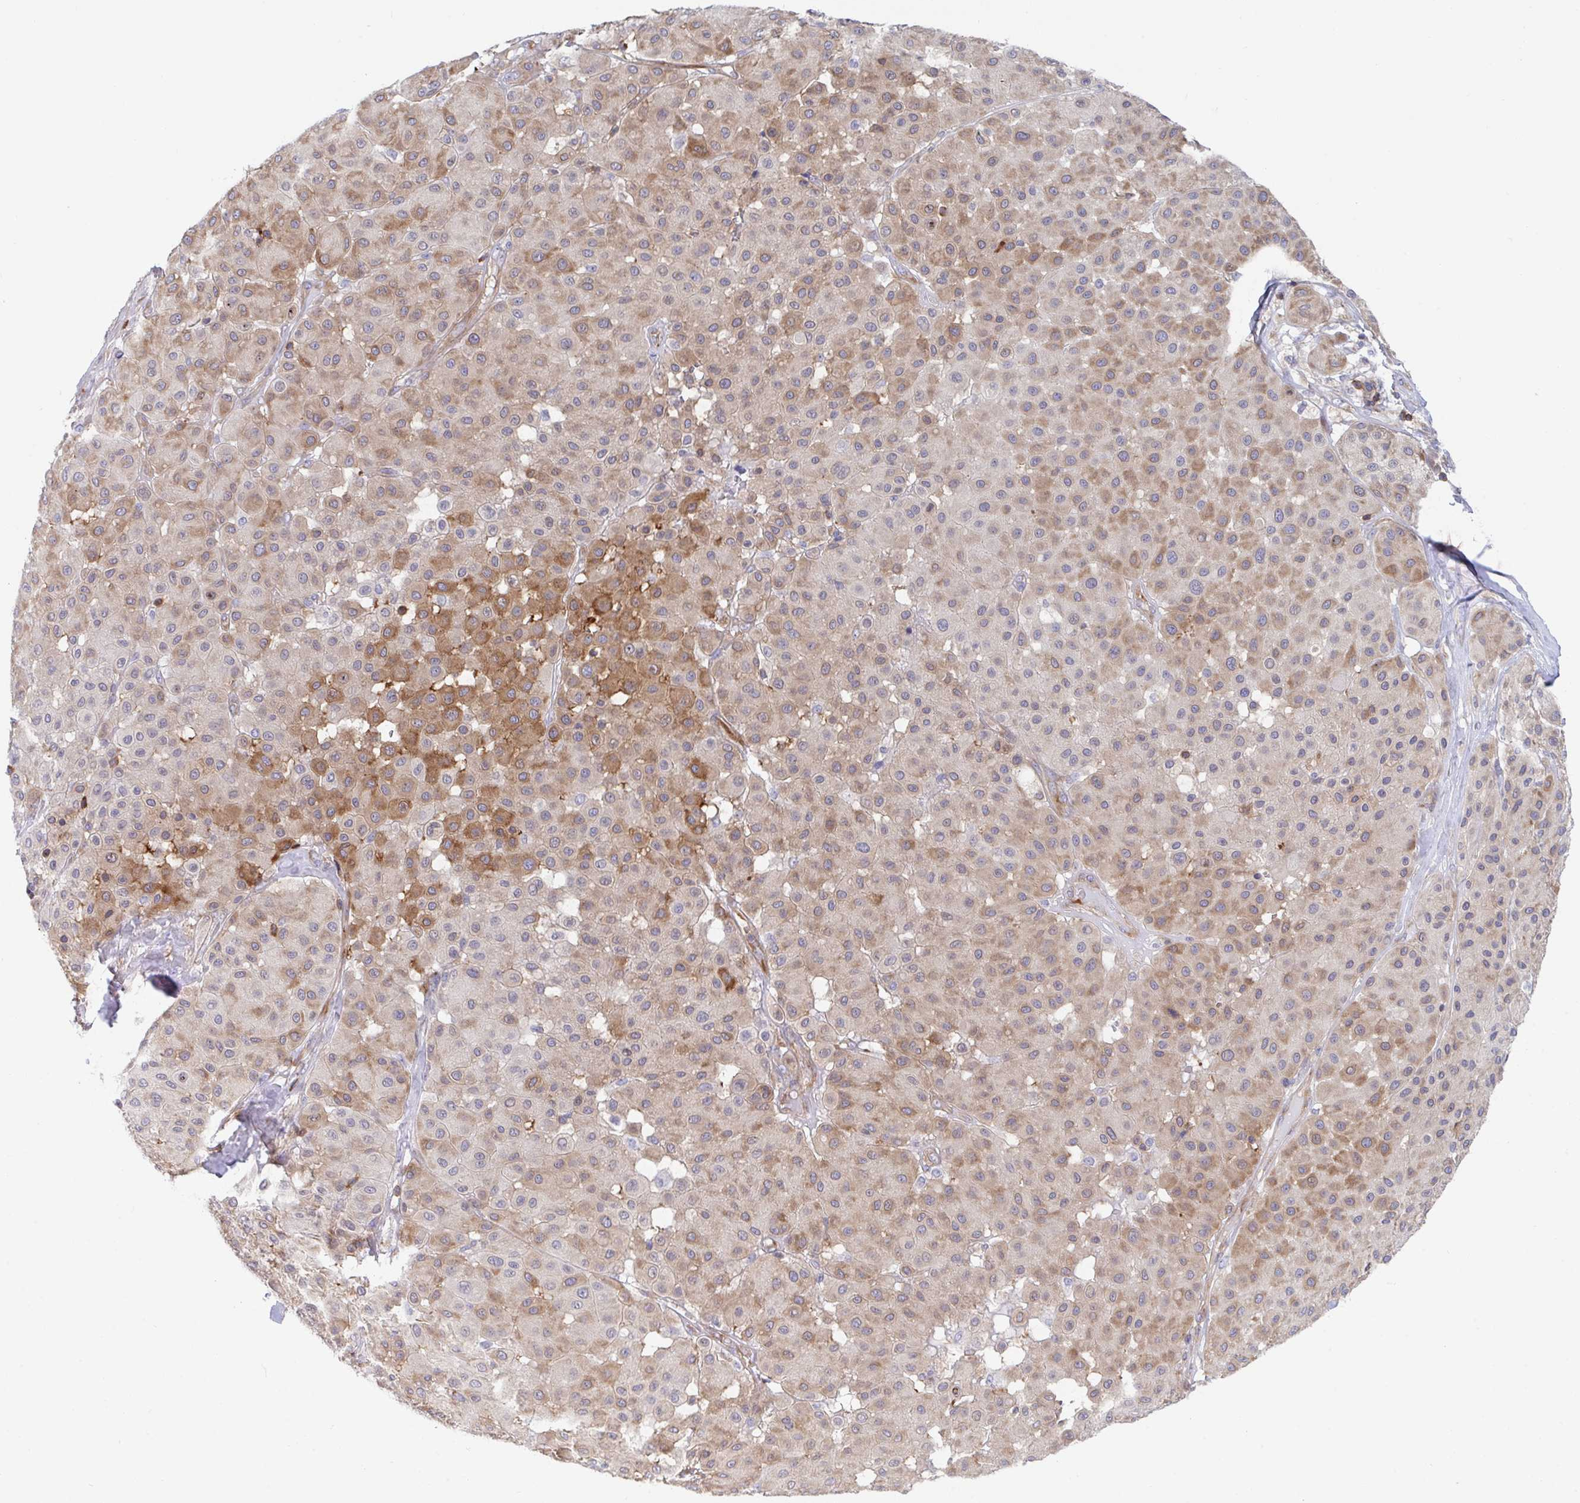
{"staining": {"intensity": "moderate", "quantity": "25%-75%", "location": "cytoplasmic/membranous"}, "tissue": "melanoma", "cell_type": "Tumor cells", "image_type": "cancer", "snomed": [{"axis": "morphology", "description": "Malignant melanoma, Metastatic site"}, {"axis": "topography", "description": "Smooth muscle"}], "caption": "There is medium levels of moderate cytoplasmic/membranous expression in tumor cells of melanoma, as demonstrated by immunohistochemical staining (brown color).", "gene": "WNK1", "patient": {"sex": "male", "age": 41}}